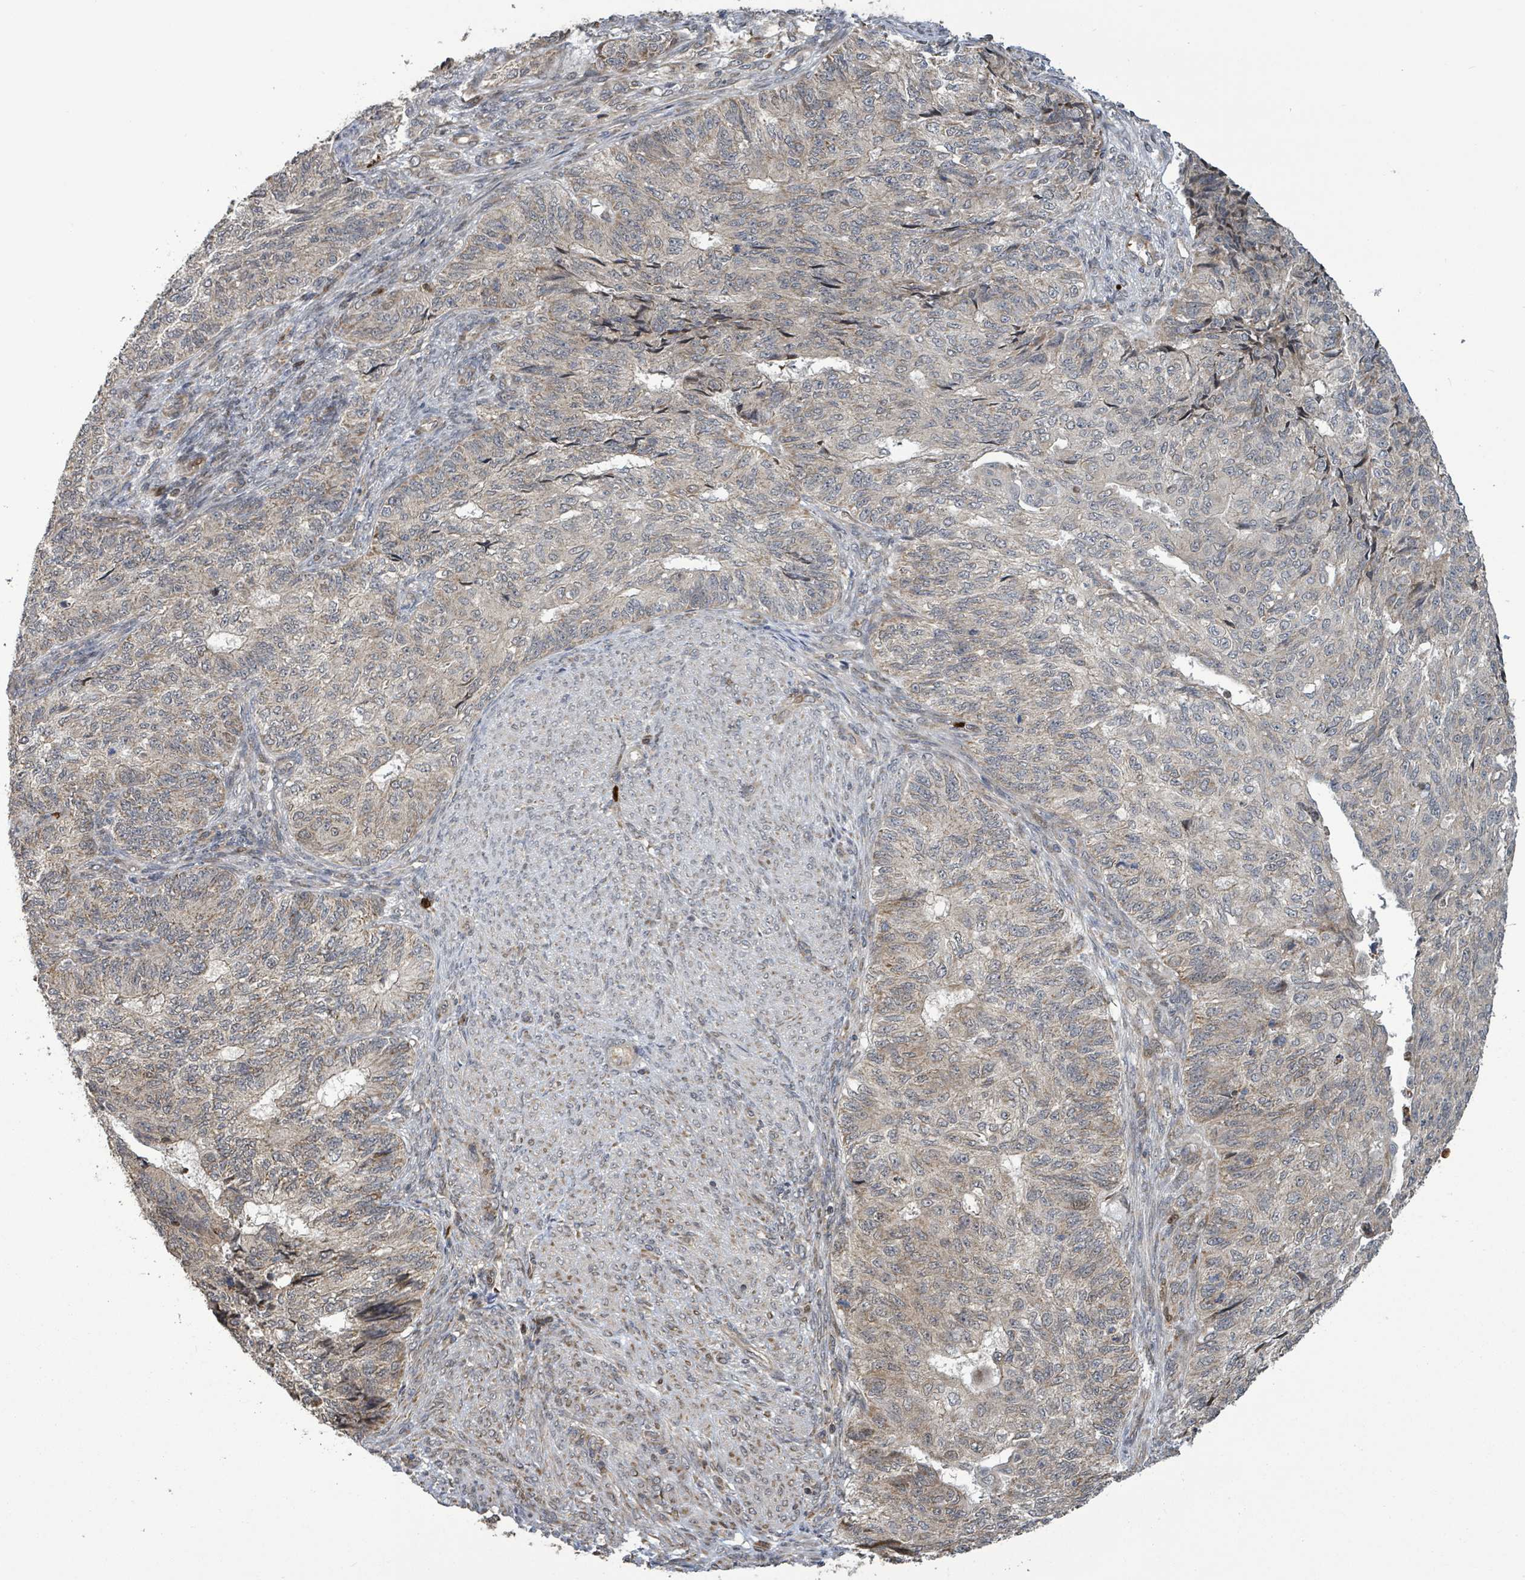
{"staining": {"intensity": "weak", "quantity": "25%-75%", "location": "cytoplasmic/membranous"}, "tissue": "endometrial cancer", "cell_type": "Tumor cells", "image_type": "cancer", "snomed": [{"axis": "morphology", "description": "Adenocarcinoma, NOS"}, {"axis": "topography", "description": "Endometrium"}], "caption": "Tumor cells show low levels of weak cytoplasmic/membranous staining in about 25%-75% of cells in endometrial adenocarcinoma. (DAB (3,3'-diaminobenzidine) IHC with brightfield microscopy, high magnification).", "gene": "COQ6", "patient": {"sex": "female", "age": 32}}